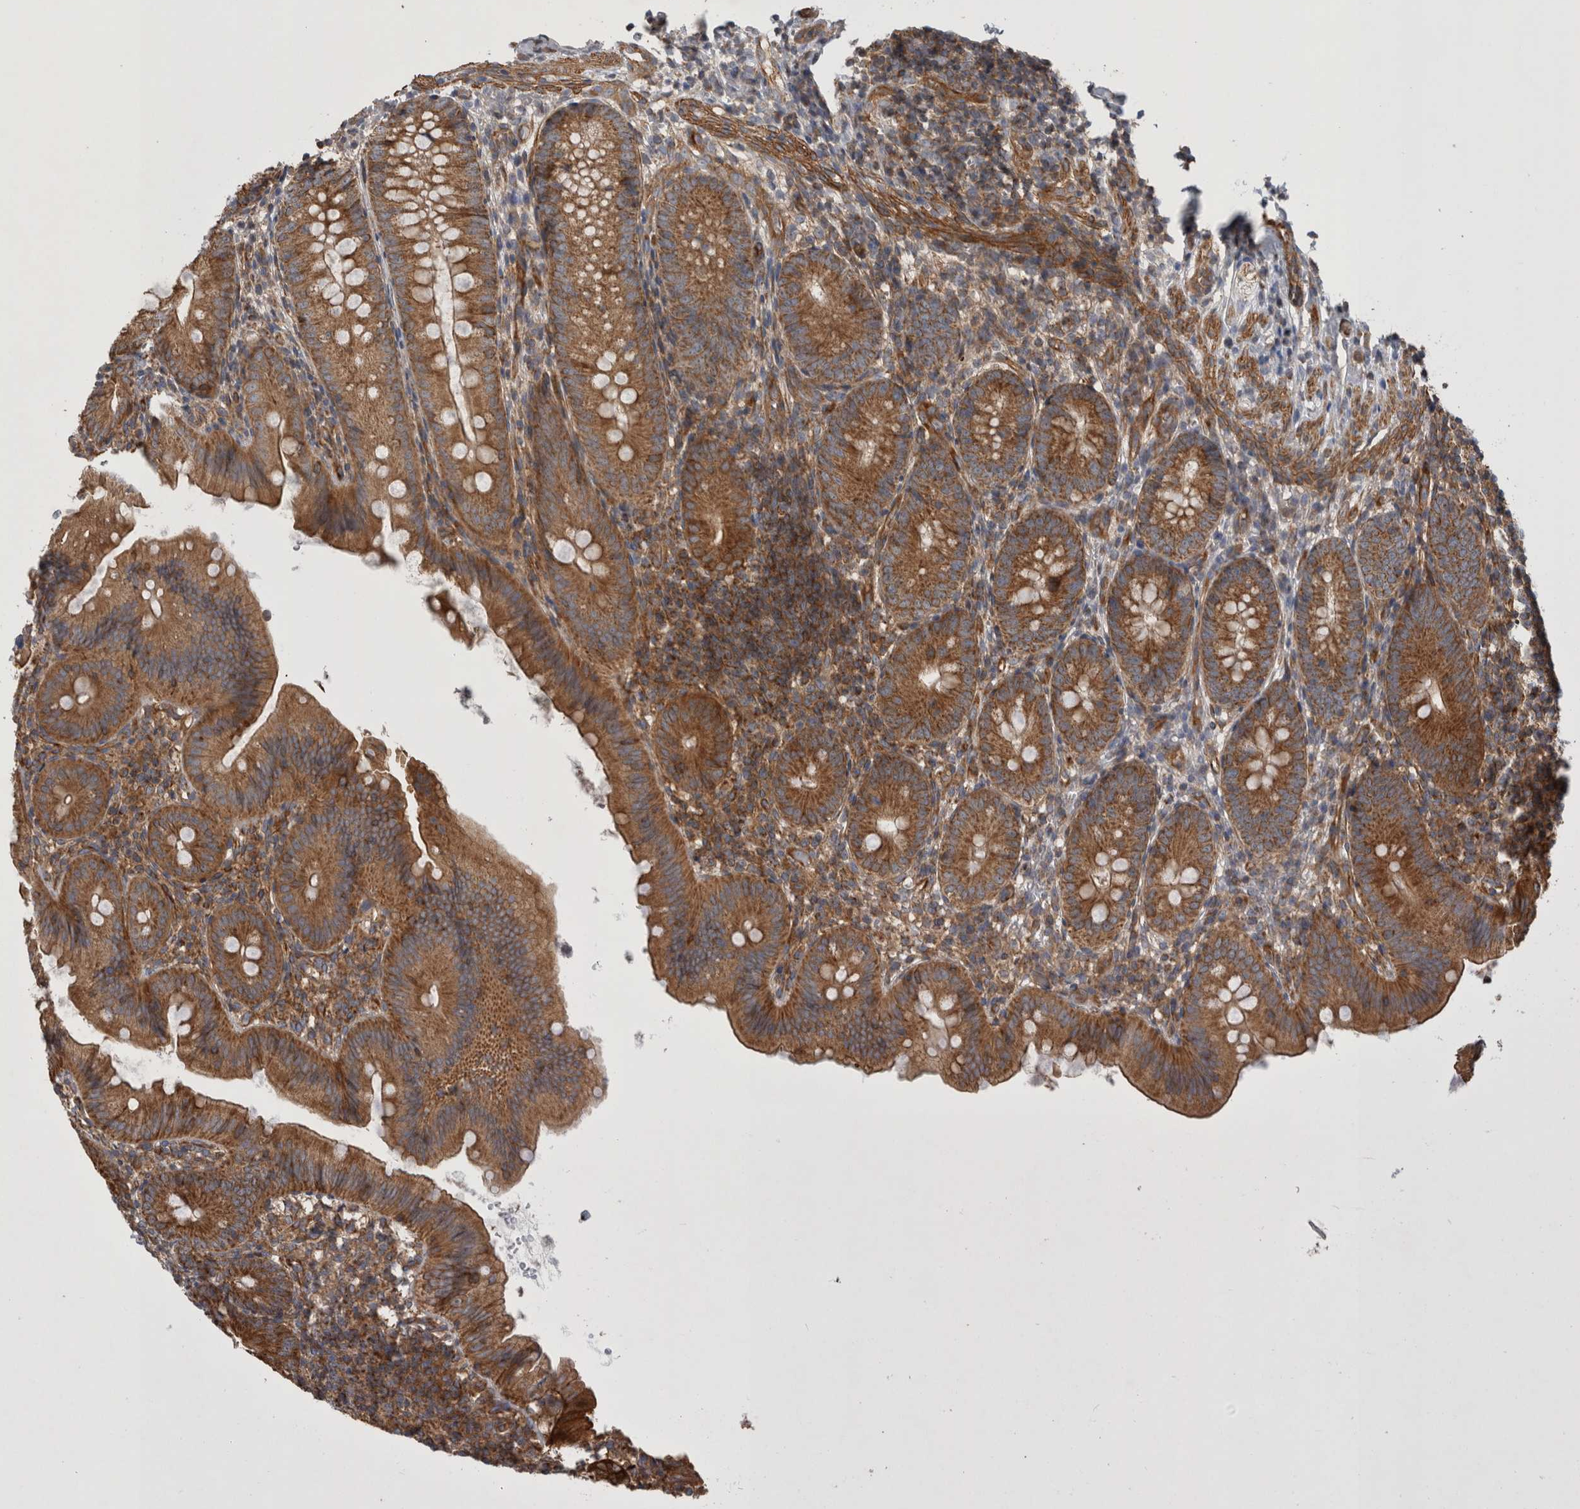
{"staining": {"intensity": "moderate", "quantity": ">75%", "location": "cytoplasmic/membranous"}, "tissue": "appendix", "cell_type": "Glandular cells", "image_type": "normal", "snomed": [{"axis": "morphology", "description": "Normal tissue, NOS"}, {"axis": "topography", "description": "Appendix"}], "caption": "Moderate cytoplasmic/membranous expression for a protein is seen in about >75% of glandular cells of benign appendix using immunohistochemistry.", "gene": "SFXN2", "patient": {"sex": "male", "age": 1}}